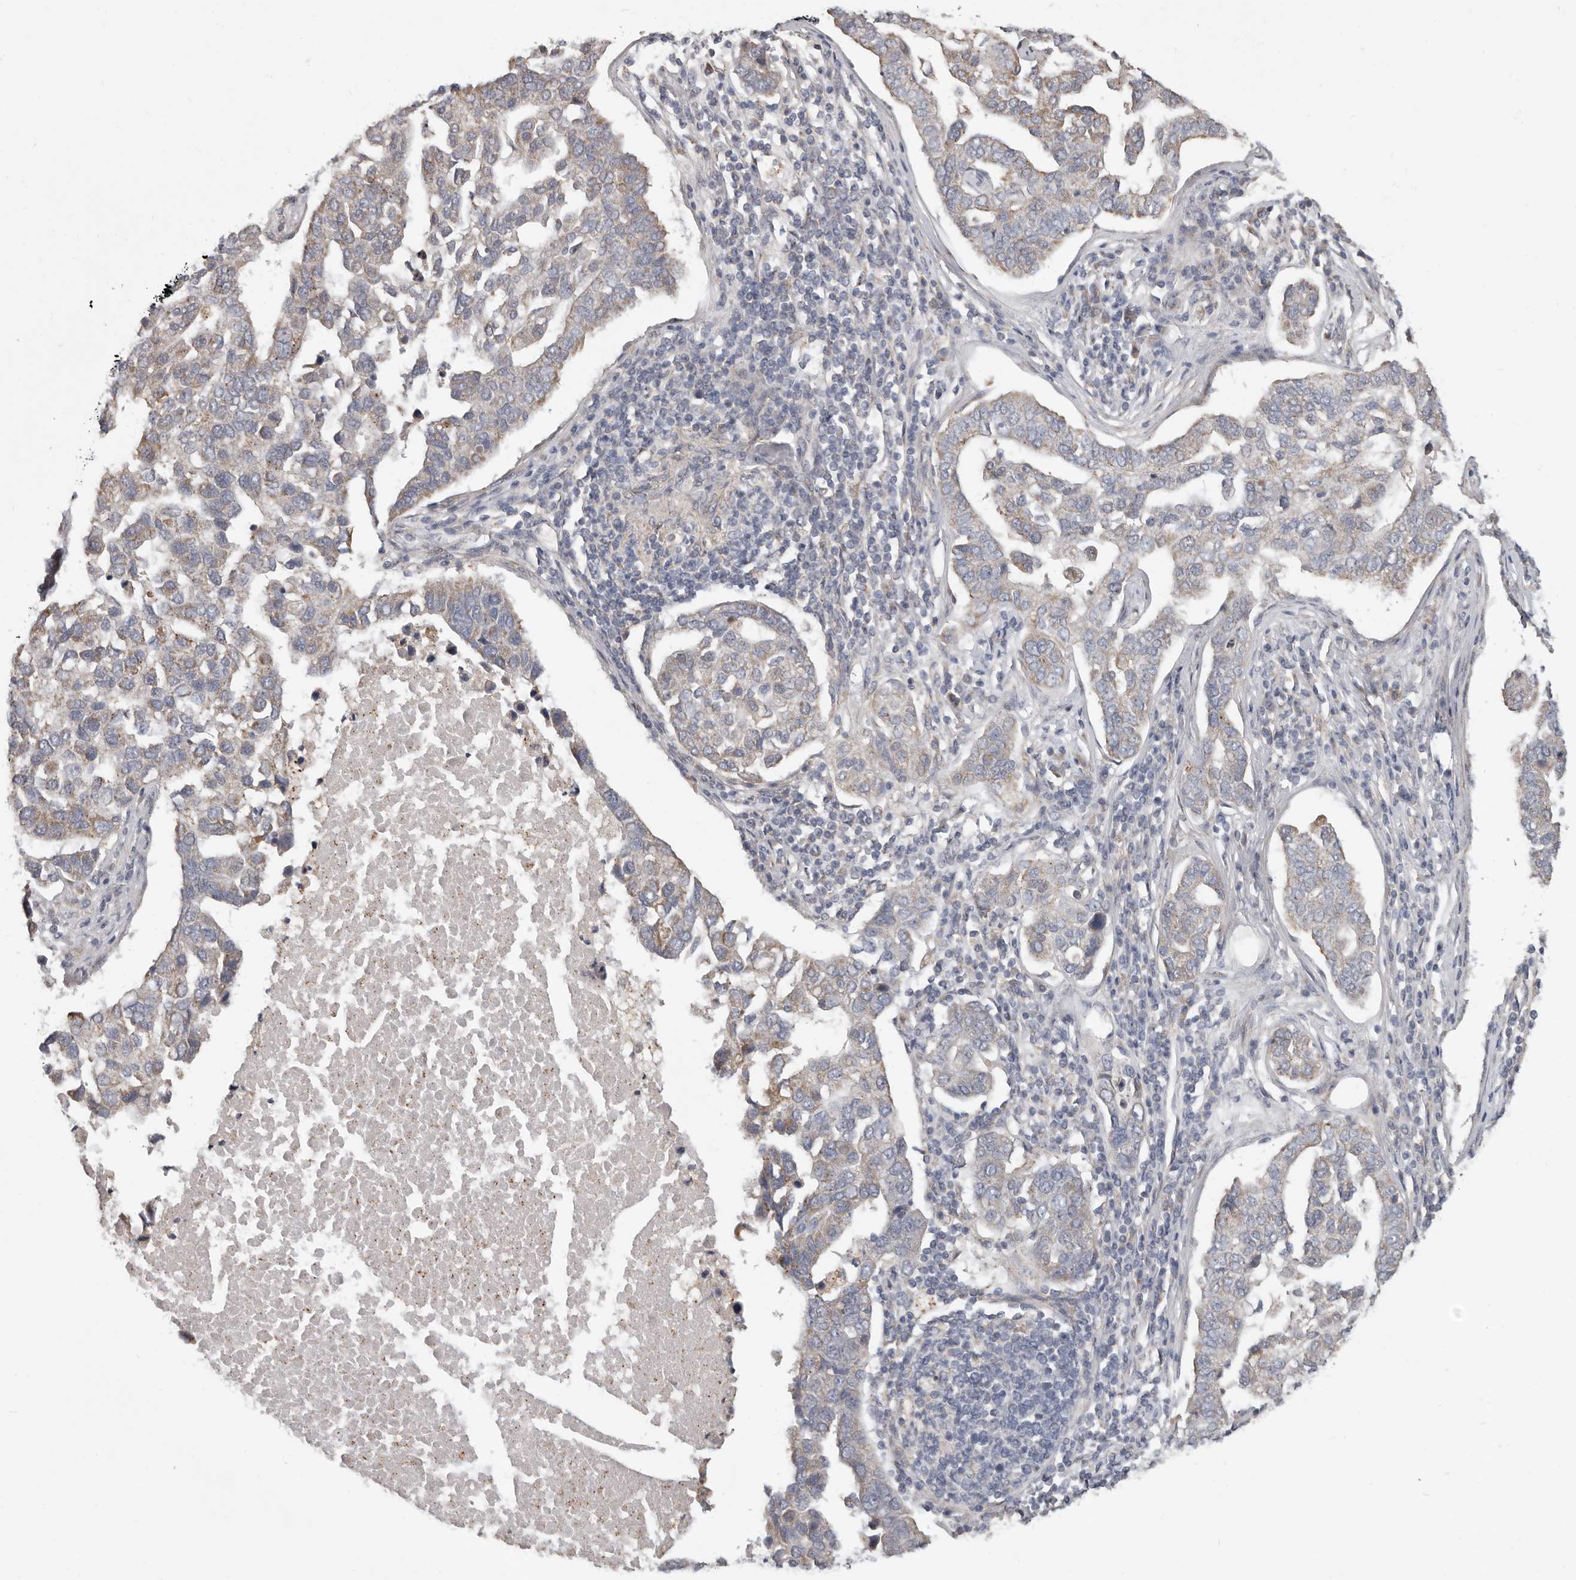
{"staining": {"intensity": "weak", "quantity": "<25%", "location": "cytoplasmic/membranous"}, "tissue": "pancreatic cancer", "cell_type": "Tumor cells", "image_type": "cancer", "snomed": [{"axis": "morphology", "description": "Adenocarcinoma, NOS"}, {"axis": "topography", "description": "Pancreas"}], "caption": "Human adenocarcinoma (pancreatic) stained for a protein using immunohistochemistry (IHC) shows no staining in tumor cells.", "gene": "UNK", "patient": {"sex": "female", "age": 61}}